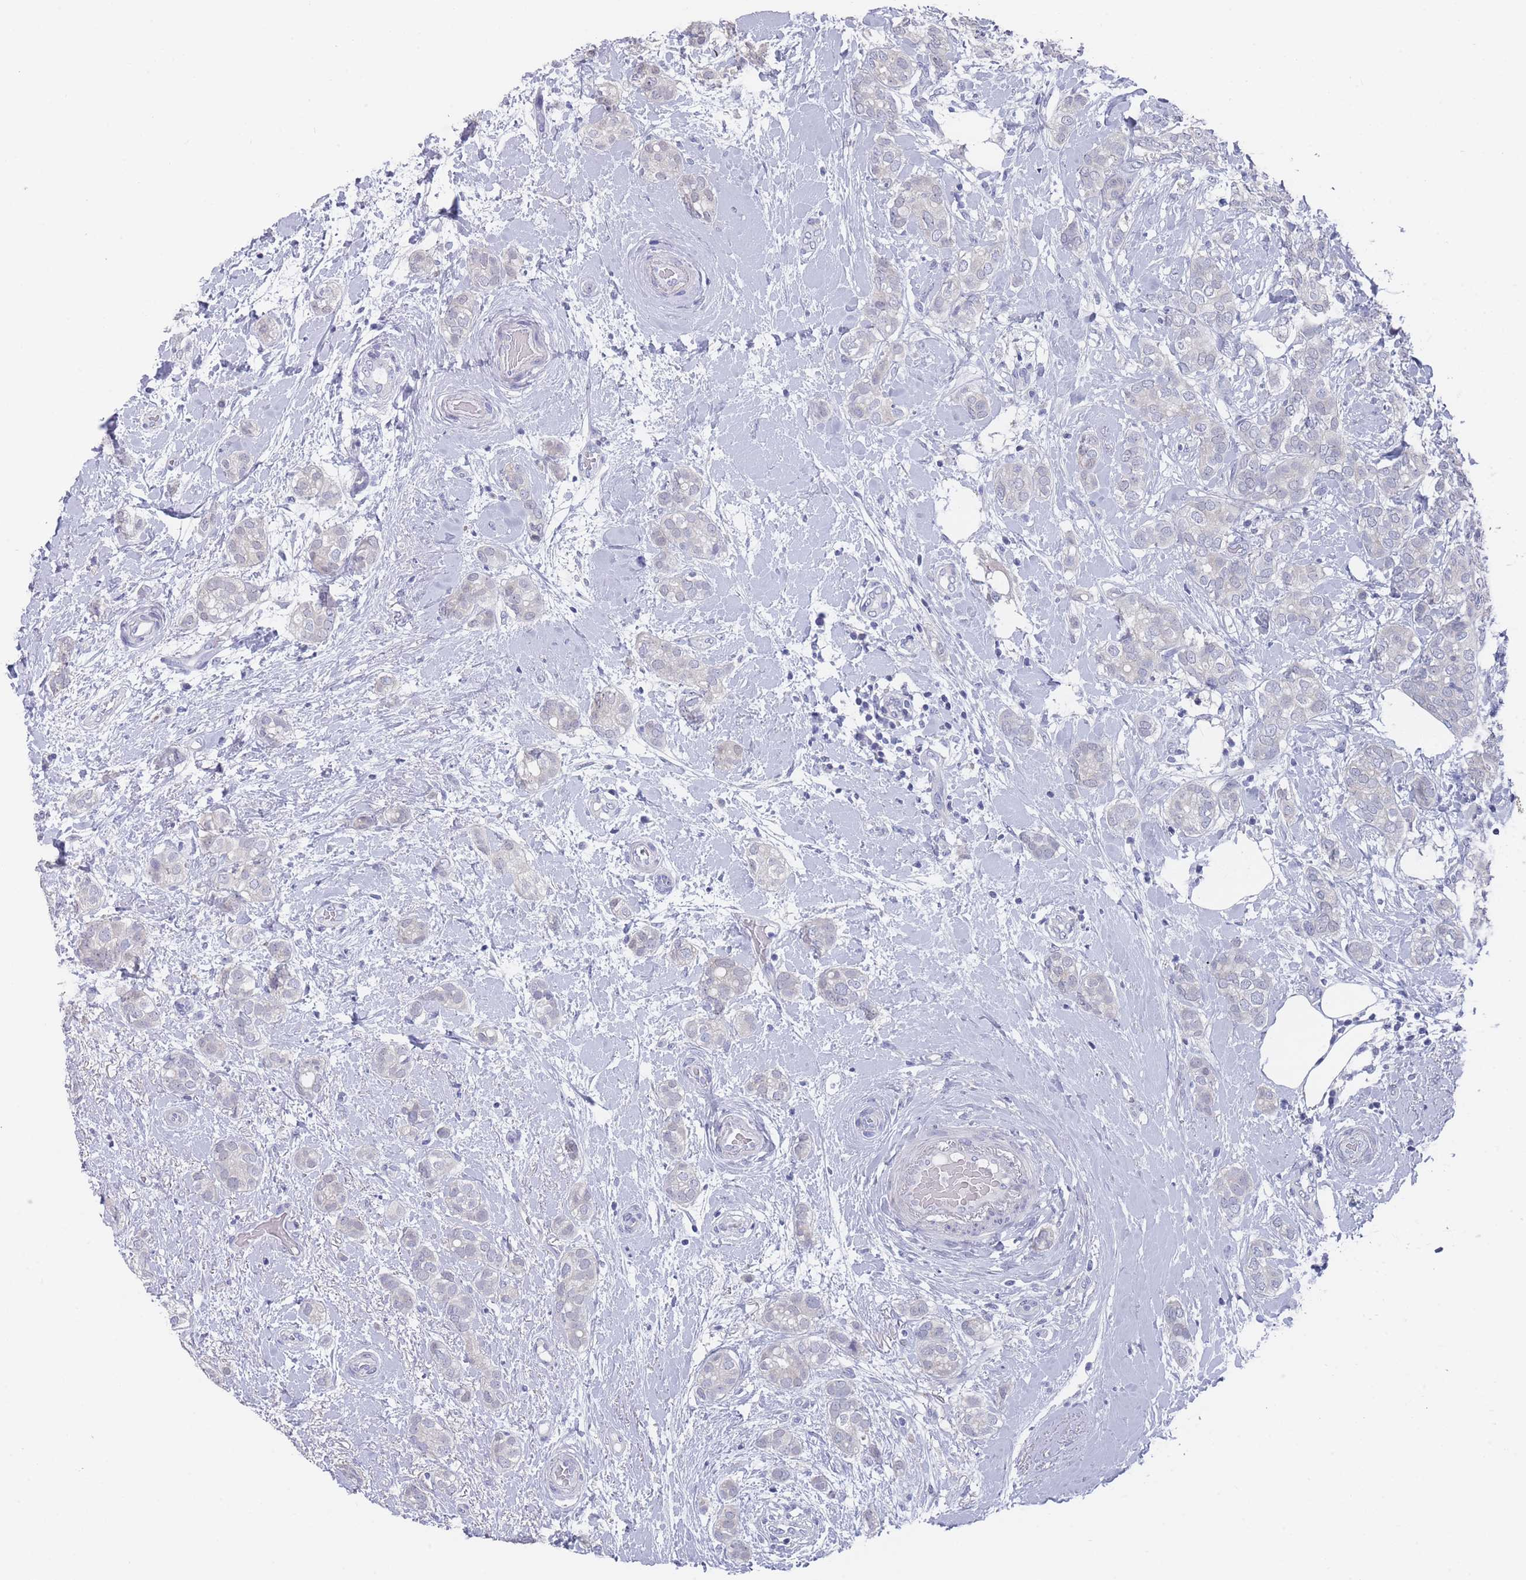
{"staining": {"intensity": "negative", "quantity": "none", "location": "none"}, "tissue": "breast cancer", "cell_type": "Tumor cells", "image_type": "cancer", "snomed": [{"axis": "morphology", "description": "Duct carcinoma"}, {"axis": "topography", "description": "Breast"}], "caption": "Immunohistochemistry (IHC) of breast infiltrating ductal carcinoma shows no staining in tumor cells. The staining is performed using DAB brown chromogen with nuclei counter-stained in using hematoxylin.", "gene": "CYP51A1", "patient": {"sex": "female", "age": 73}}